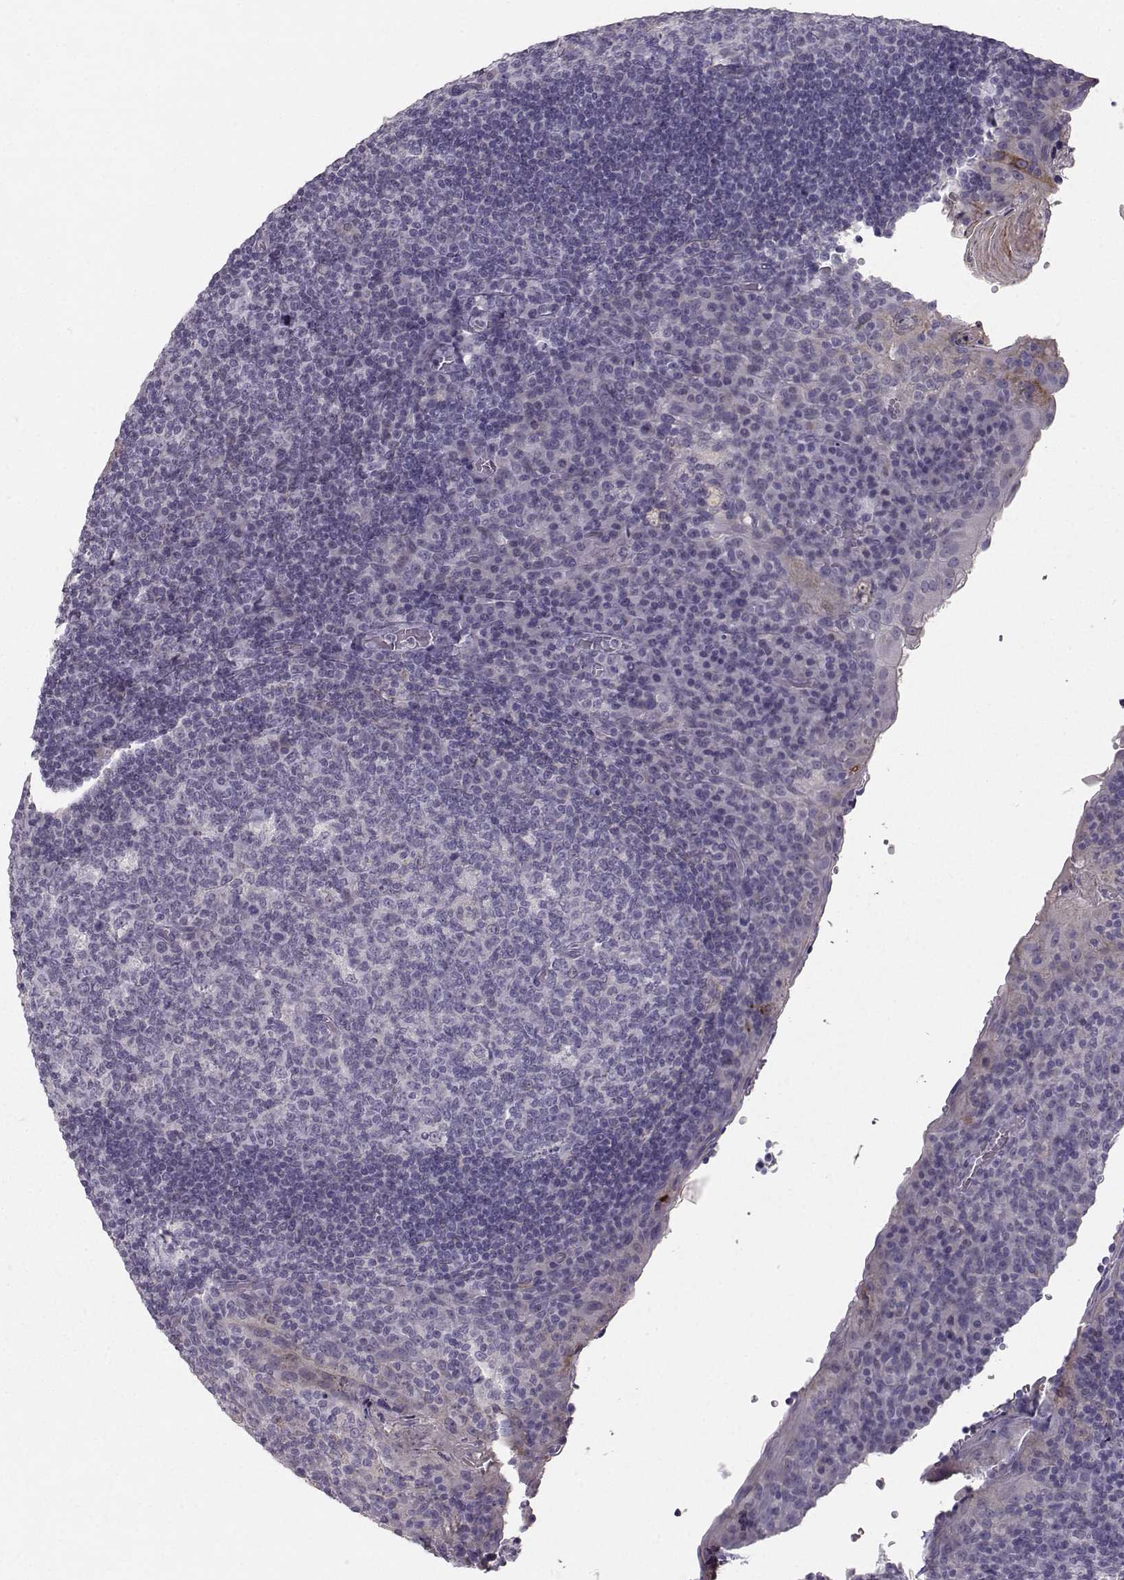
{"staining": {"intensity": "negative", "quantity": "none", "location": "none"}, "tissue": "tonsil", "cell_type": "Germinal center cells", "image_type": "normal", "snomed": [{"axis": "morphology", "description": "Normal tissue, NOS"}, {"axis": "topography", "description": "Tonsil"}], "caption": "A high-resolution micrograph shows immunohistochemistry (IHC) staining of unremarkable tonsil, which exhibits no significant positivity in germinal center cells. (DAB immunohistochemistry, high magnification).", "gene": "PKP2", "patient": {"sex": "male", "age": 17}}